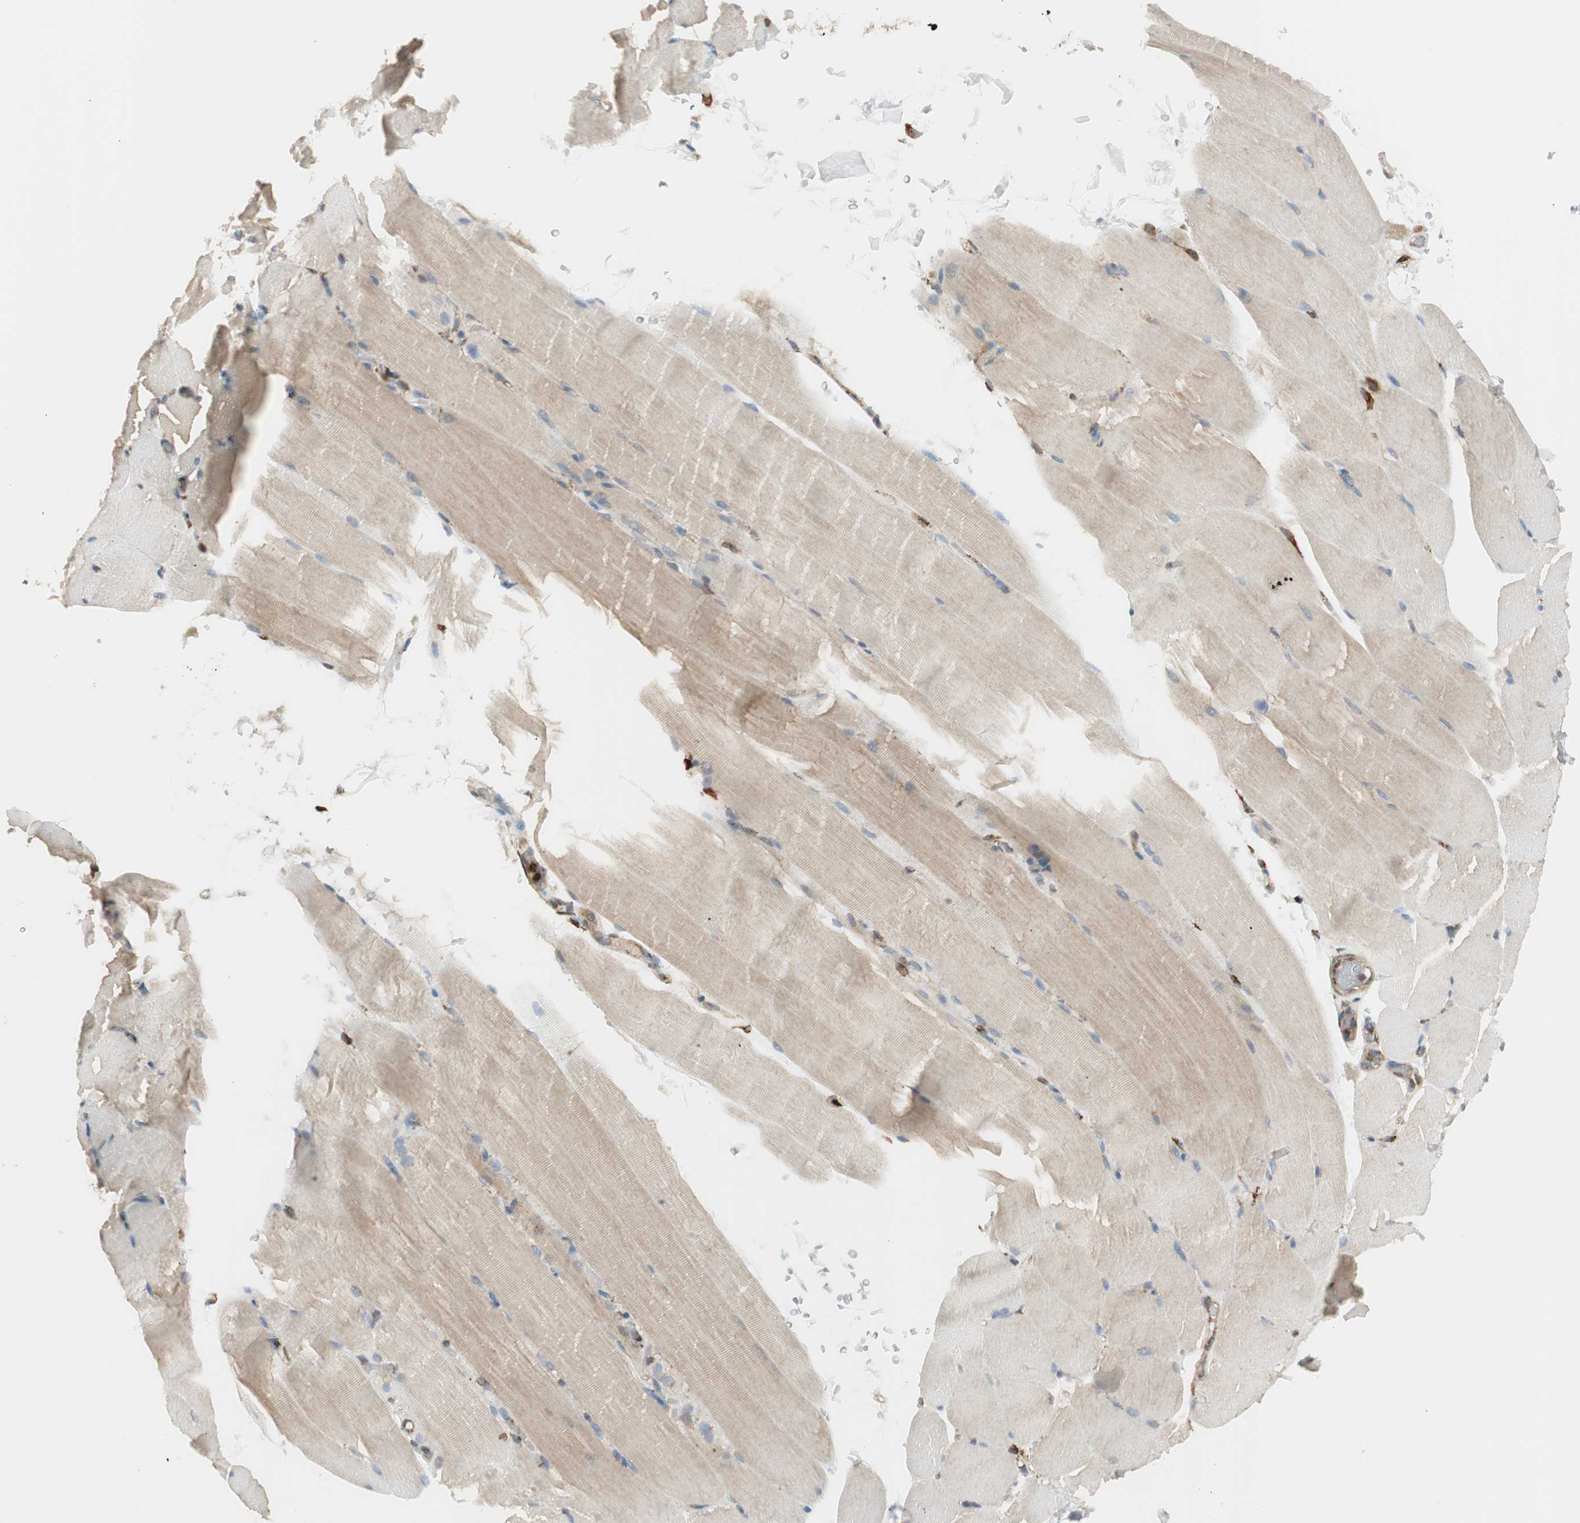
{"staining": {"intensity": "weak", "quantity": ">75%", "location": "cytoplasmic/membranous"}, "tissue": "skeletal muscle", "cell_type": "Myocytes", "image_type": "normal", "snomed": [{"axis": "morphology", "description": "Normal tissue, NOS"}, {"axis": "topography", "description": "Skeletal muscle"}, {"axis": "topography", "description": "Parathyroid gland"}], "caption": "DAB immunohistochemical staining of normal human skeletal muscle exhibits weak cytoplasmic/membranous protein positivity in approximately >75% of myocytes.", "gene": "RRBP1", "patient": {"sex": "female", "age": 37}}